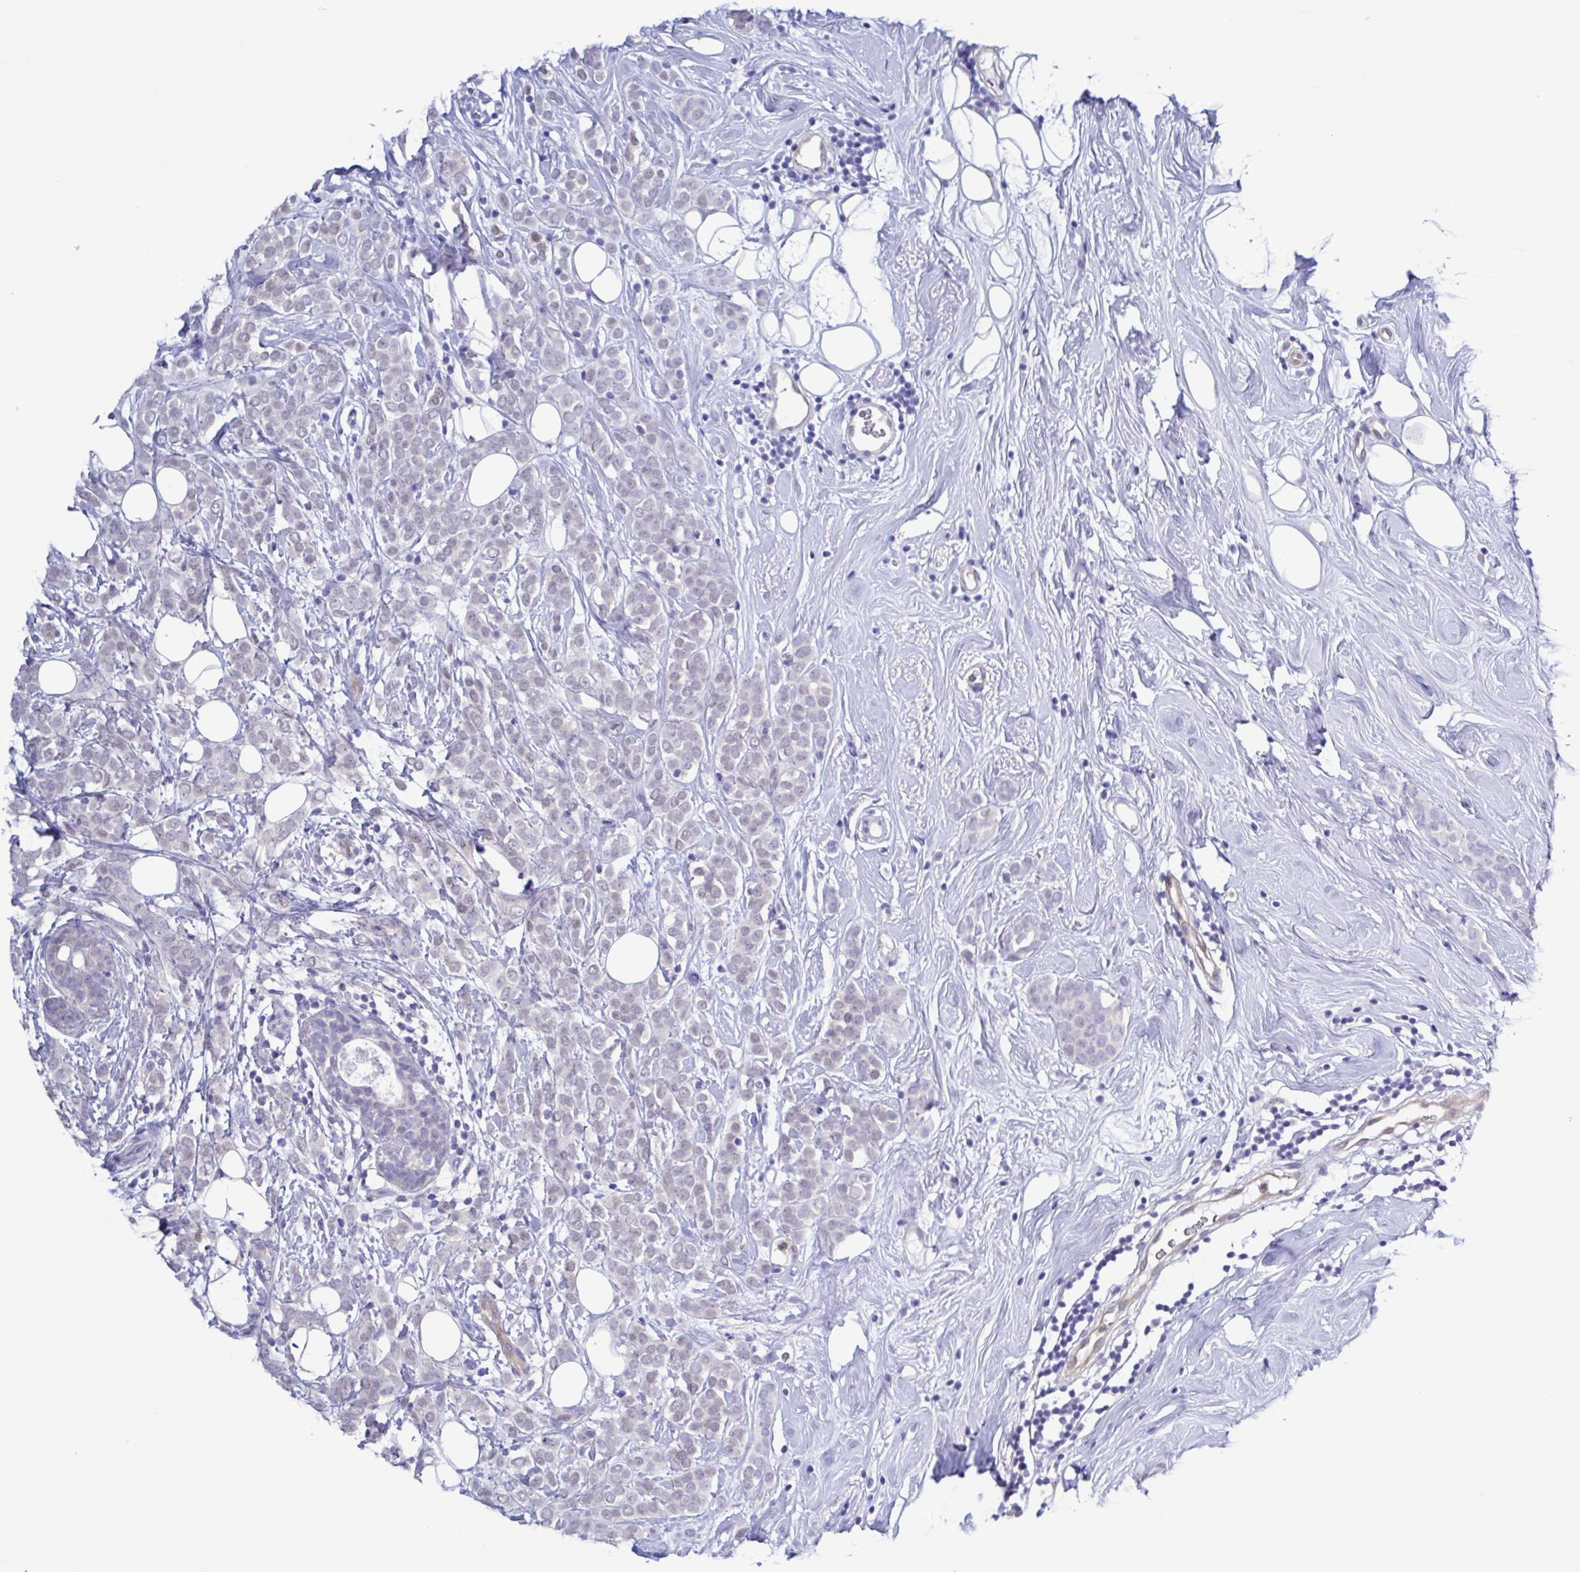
{"staining": {"intensity": "negative", "quantity": "none", "location": "none"}, "tissue": "breast cancer", "cell_type": "Tumor cells", "image_type": "cancer", "snomed": [{"axis": "morphology", "description": "Lobular carcinoma"}, {"axis": "topography", "description": "Breast"}], "caption": "Image shows no significant protein positivity in tumor cells of breast cancer.", "gene": "LDHC", "patient": {"sex": "female", "age": 49}}